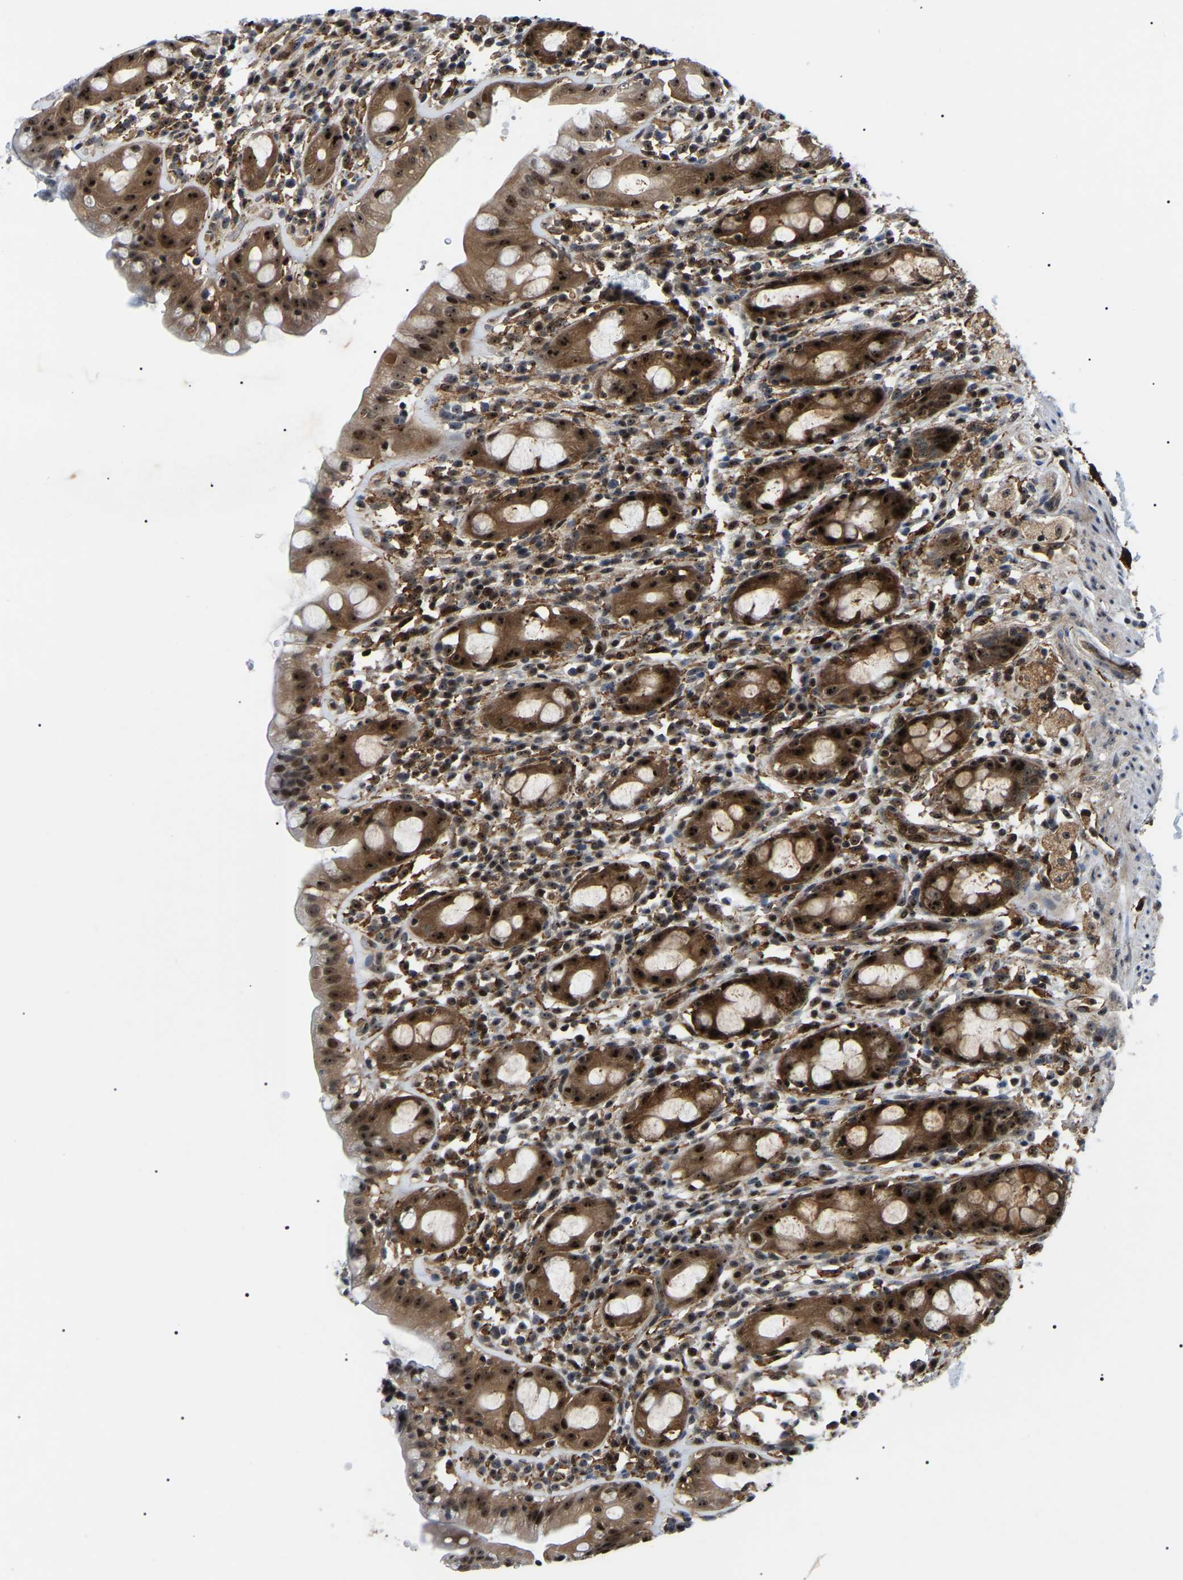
{"staining": {"intensity": "strong", "quantity": ">75%", "location": "cytoplasmic/membranous,nuclear"}, "tissue": "rectum", "cell_type": "Glandular cells", "image_type": "normal", "snomed": [{"axis": "morphology", "description": "Normal tissue, NOS"}, {"axis": "topography", "description": "Rectum"}], "caption": "Human rectum stained with a protein marker reveals strong staining in glandular cells.", "gene": "RRP1B", "patient": {"sex": "male", "age": 44}}